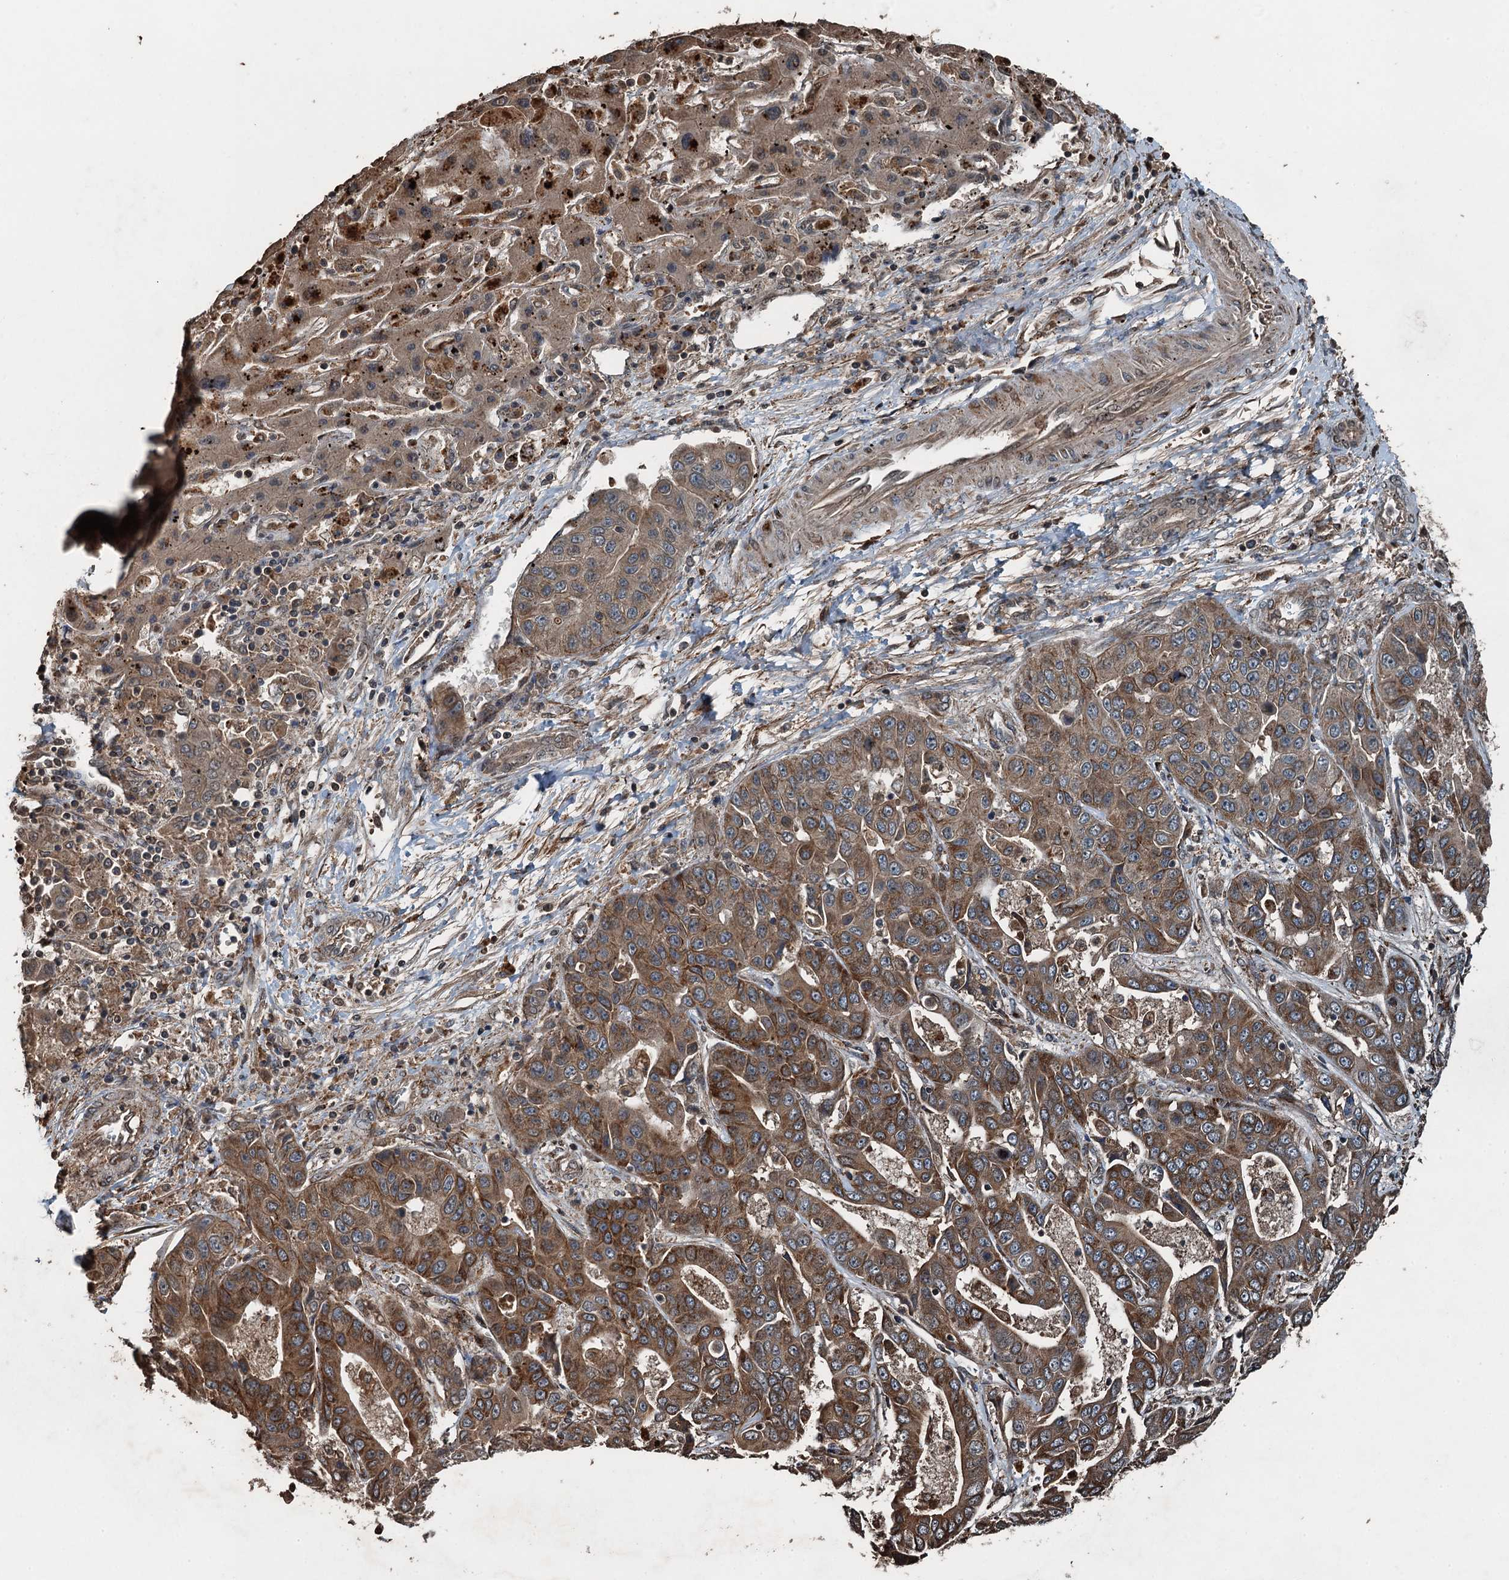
{"staining": {"intensity": "moderate", "quantity": ">75%", "location": "cytoplasmic/membranous"}, "tissue": "liver cancer", "cell_type": "Tumor cells", "image_type": "cancer", "snomed": [{"axis": "morphology", "description": "Cholangiocarcinoma"}, {"axis": "topography", "description": "Liver"}], "caption": "Cholangiocarcinoma (liver) stained for a protein shows moderate cytoplasmic/membranous positivity in tumor cells.", "gene": "TCTN1", "patient": {"sex": "female", "age": 52}}